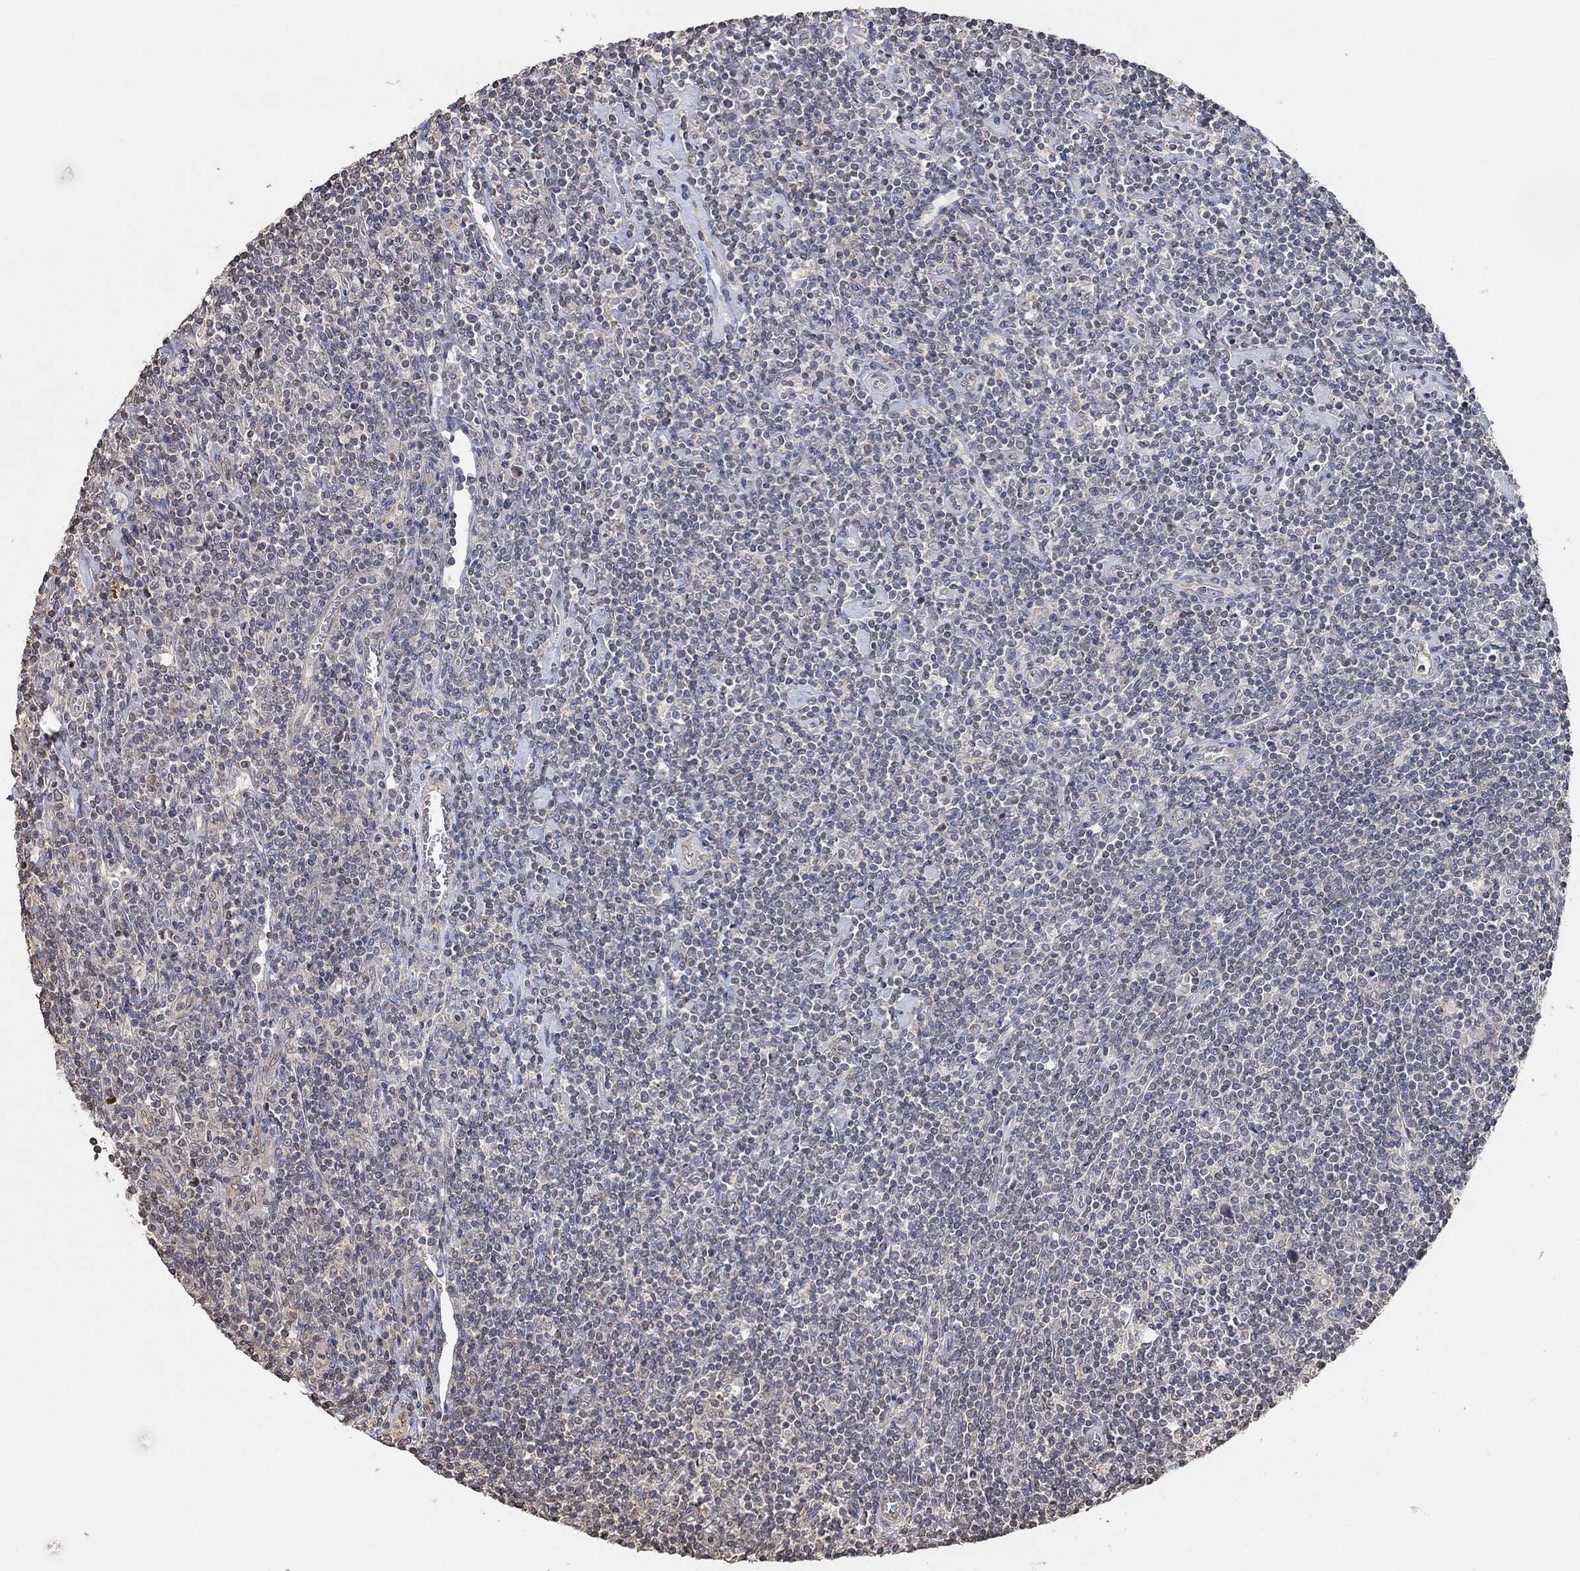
{"staining": {"intensity": "negative", "quantity": "none", "location": "none"}, "tissue": "lymphoma", "cell_type": "Tumor cells", "image_type": "cancer", "snomed": [{"axis": "morphology", "description": "Hodgkin's disease, NOS"}, {"axis": "topography", "description": "Lymph node"}], "caption": "This is an IHC image of human lymphoma. There is no positivity in tumor cells.", "gene": "UNC5B", "patient": {"sex": "male", "age": 40}}